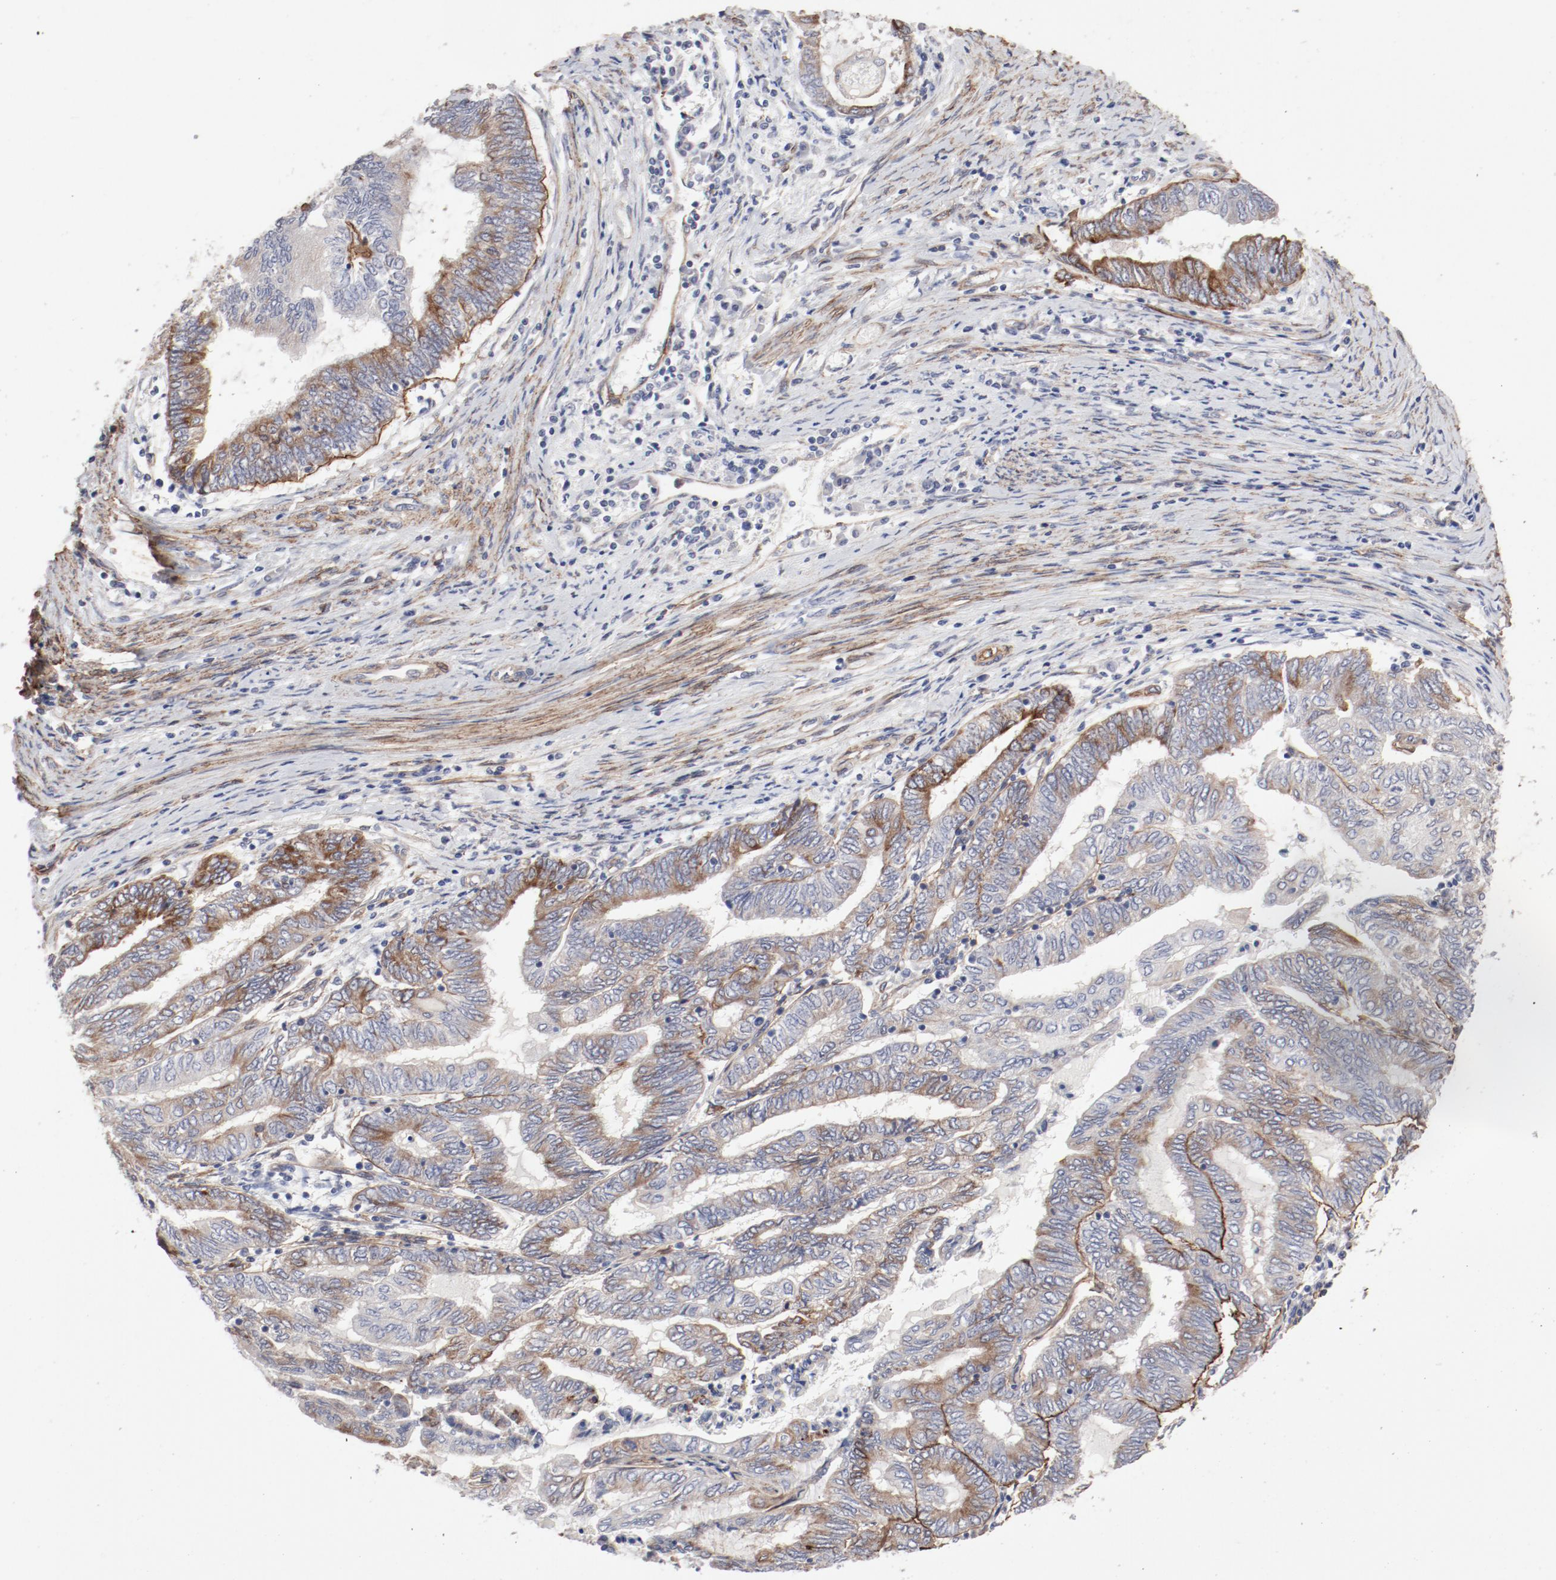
{"staining": {"intensity": "moderate", "quantity": "<25%", "location": "cytoplasmic/membranous"}, "tissue": "endometrial cancer", "cell_type": "Tumor cells", "image_type": "cancer", "snomed": [{"axis": "morphology", "description": "Adenocarcinoma, NOS"}, {"axis": "topography", "description": "Uterus"}, {"axis": "topography", "description": "Endometrium"}], "caption": "Immunohistochemical staining of endometrial cancer (adenocarcinoma) exhibits low levels of moderate cytoplasmic/membranous protein staining in about <25% of tumor cells.", "gene": "MAGED4", "patient": {"sex": "female", "age": 70}}